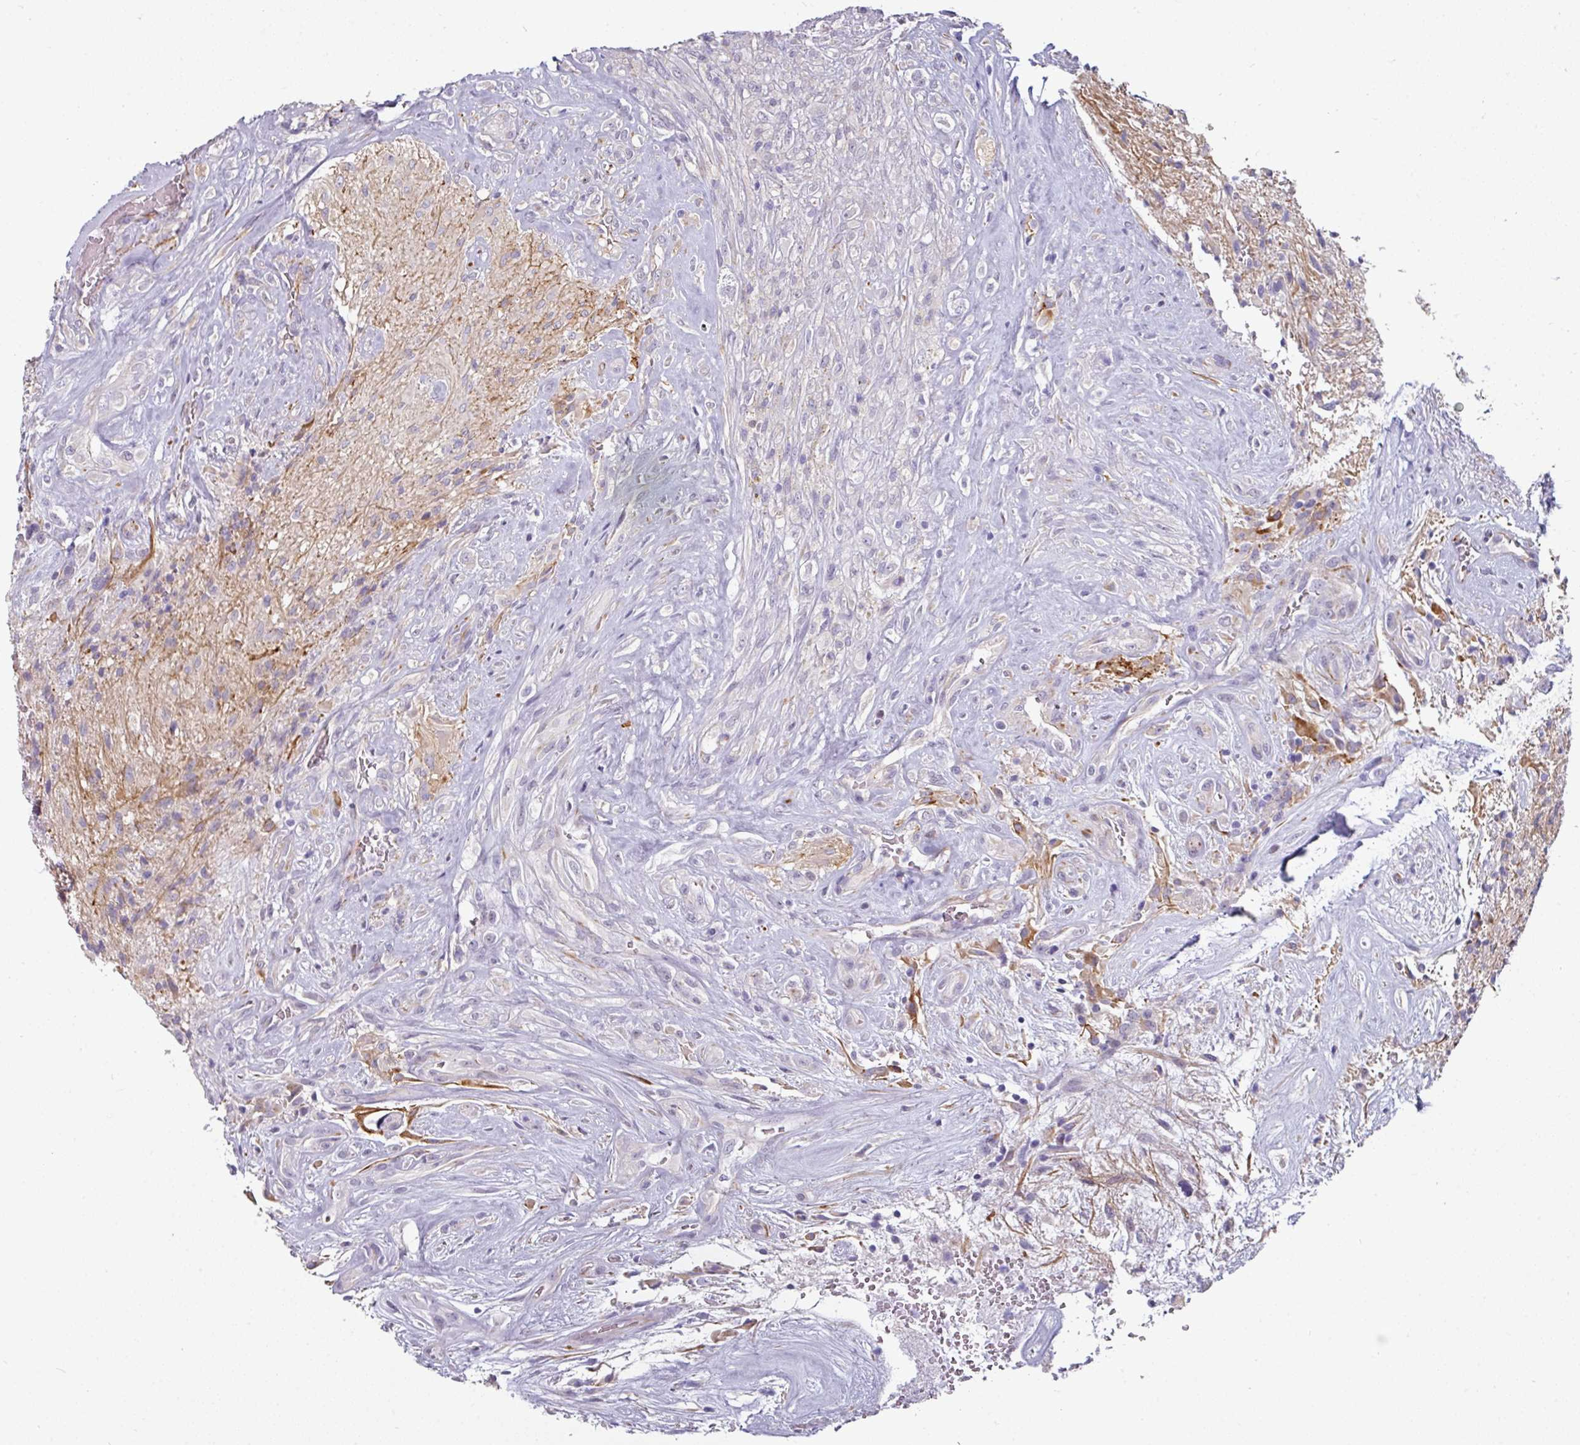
{"staining": {"intensity": "negative", "quantity": "none", "location": "none"}, "tissue": "glioma", "cell_type": "Tumor cells", "image_type": "cancer", "snomed": [{"axis": "morphology", "description": "Glioma, malignant, High grade"}, {"axis": "topography", "description": "Brain"}], "caption": "This is an immunohistochemistry (IHC) photomicrograph of human glioma. There is no expression in tumor cells.", "gene": "EYA3", "patient": {"sex": "male", "age": 56}}